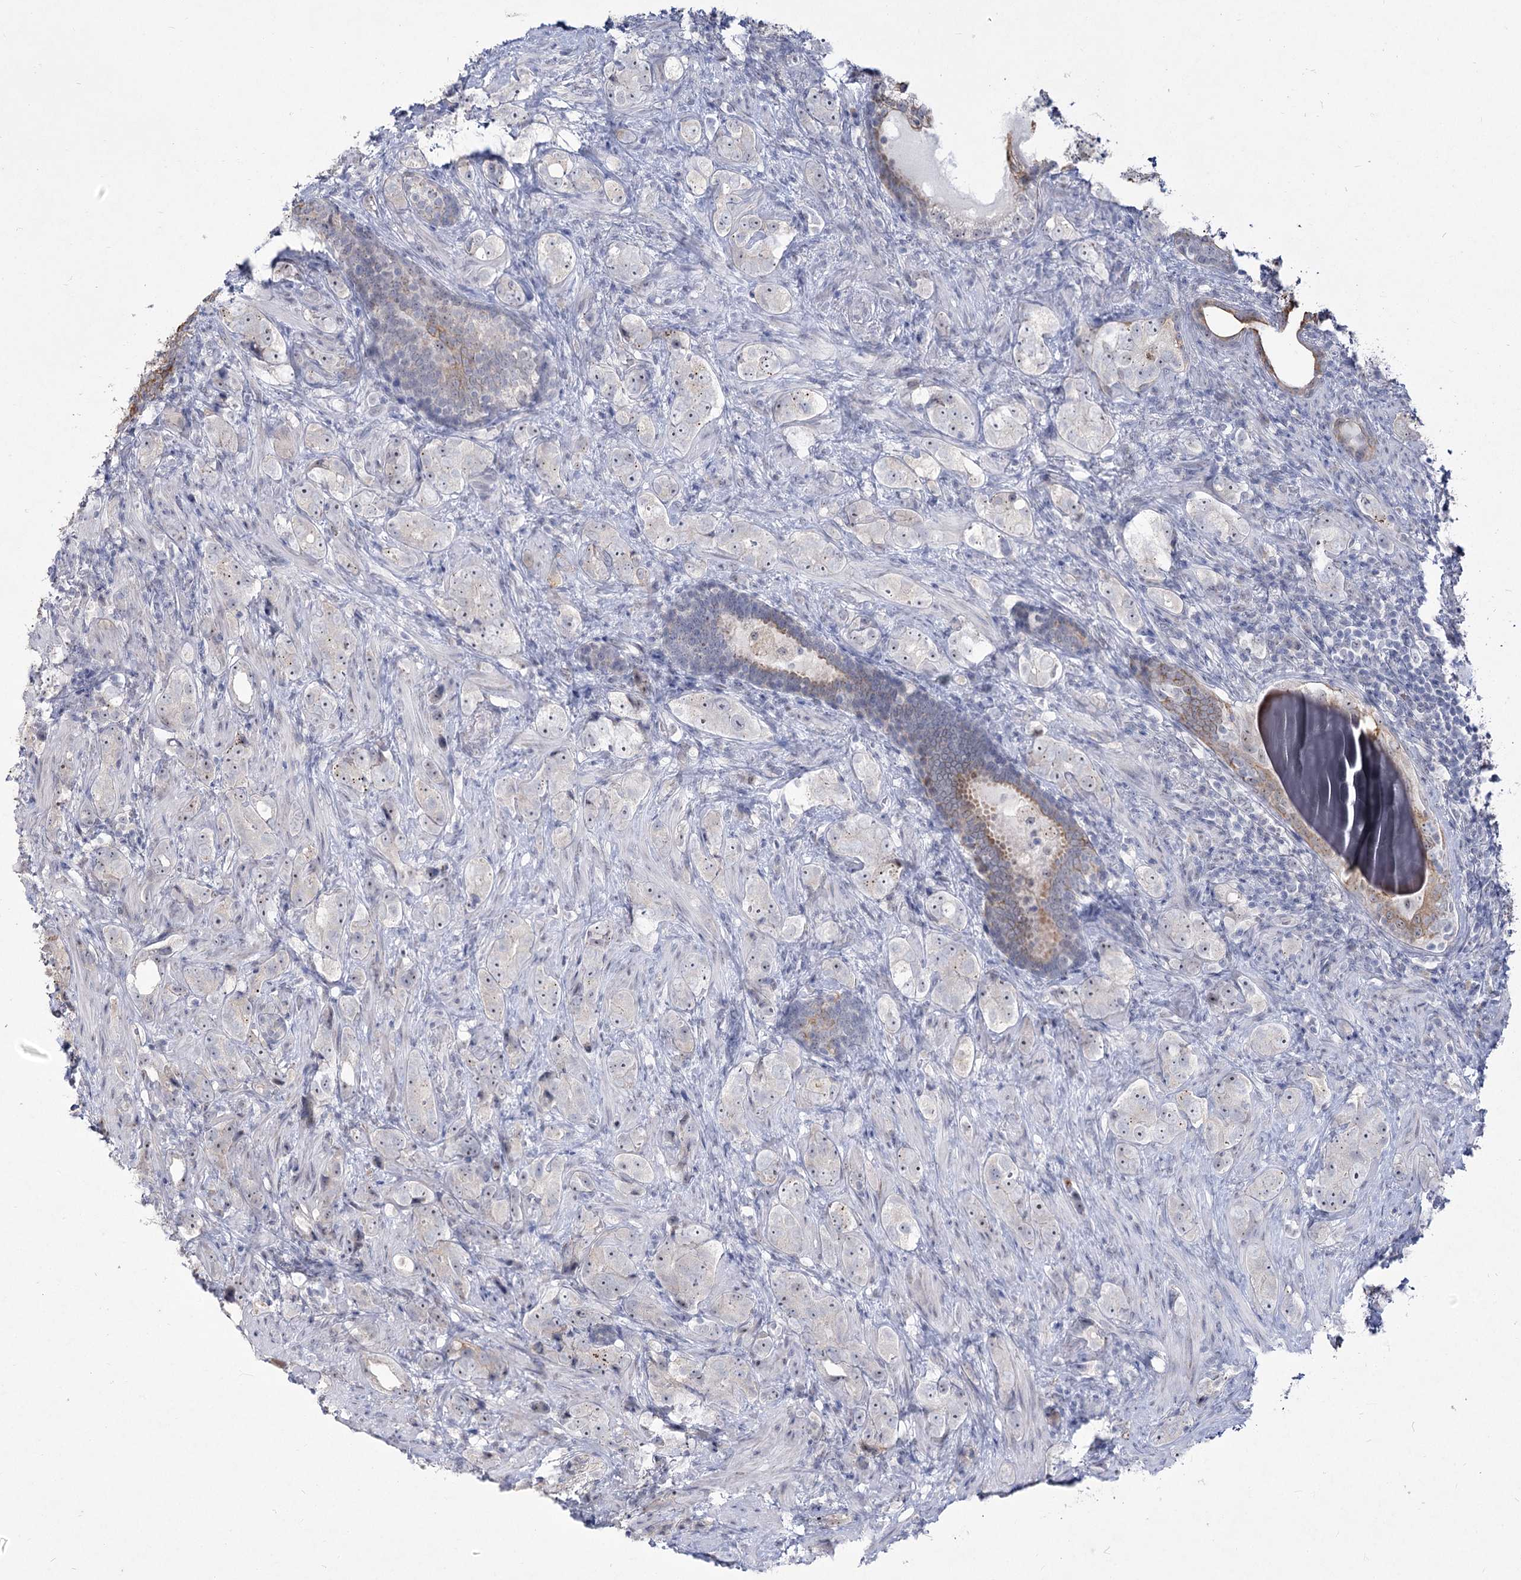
{"staining": {"intensity": "negative", "quantity": "none", "location": "none"}, "tissue": "prostate cancer", "cell_type": "Tumor cells", "image_type": "cancer", "snomed": [{"axis": "morphology", "description": "Adenocarcinoma, High grade"}, {"axis": "topography", "description": "Prostate"}], "caption": "A photomicrograph of prostate cancer (adenocarcinoma (high-grade)) stained for a protein reveals no brown staining in tumor cells.", "gene": "DDX50", "patient": {"sex": "male", "age": 63}}